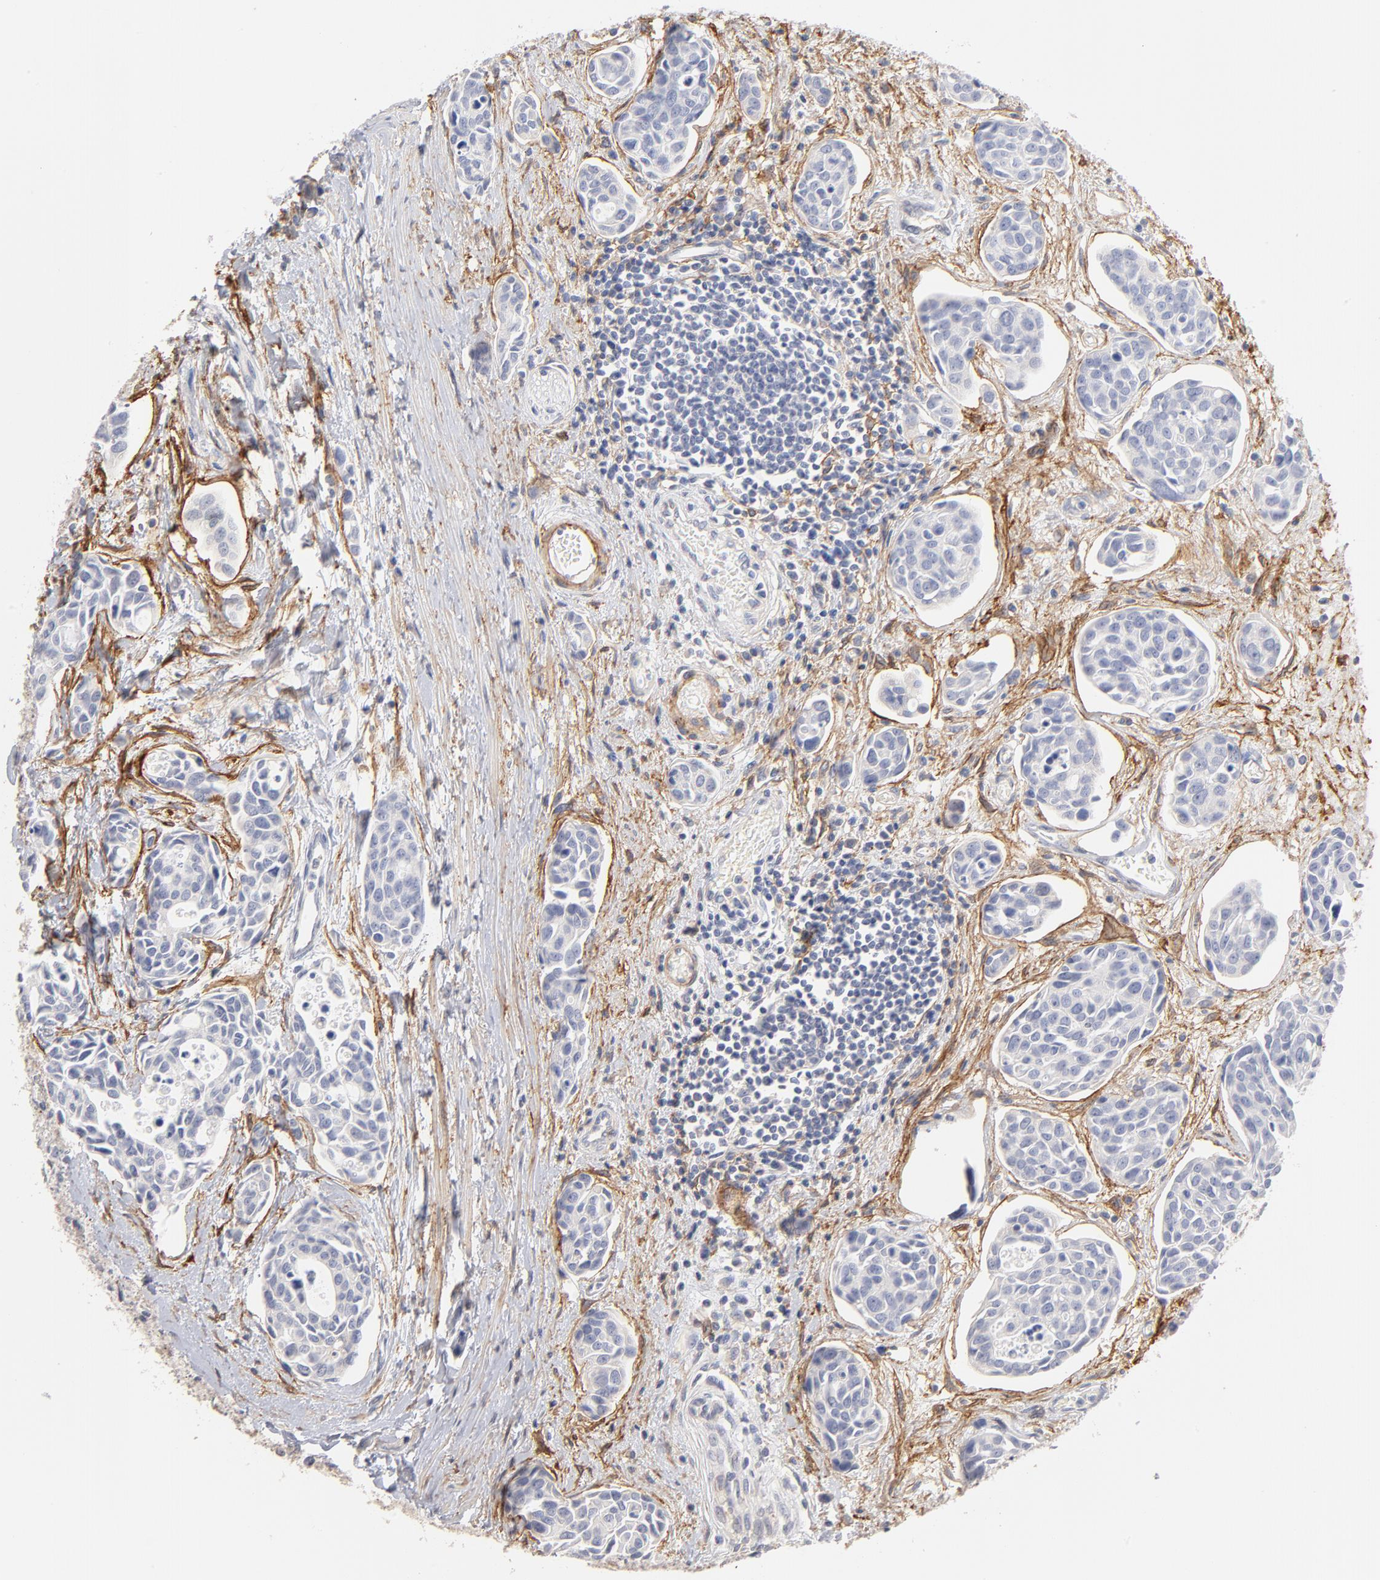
{"staining": {"intensity": "negative", "quantity": "none", "location": "none"}, "tissue": "urothelial cancer", "cell_type": "Tumor cells", "image_type": "cancer", "snomed": [{"axis": "morphology", "description": "Urothelial carcinoma, High grade"}, {"axis": "topography", "description": "Urinary bladder"}], "caption": "IHC of urothelial cancer shows no positivity in tumor cells.", "gene": "ITGA8", "patient": {"sex": "male", "age": 78}}